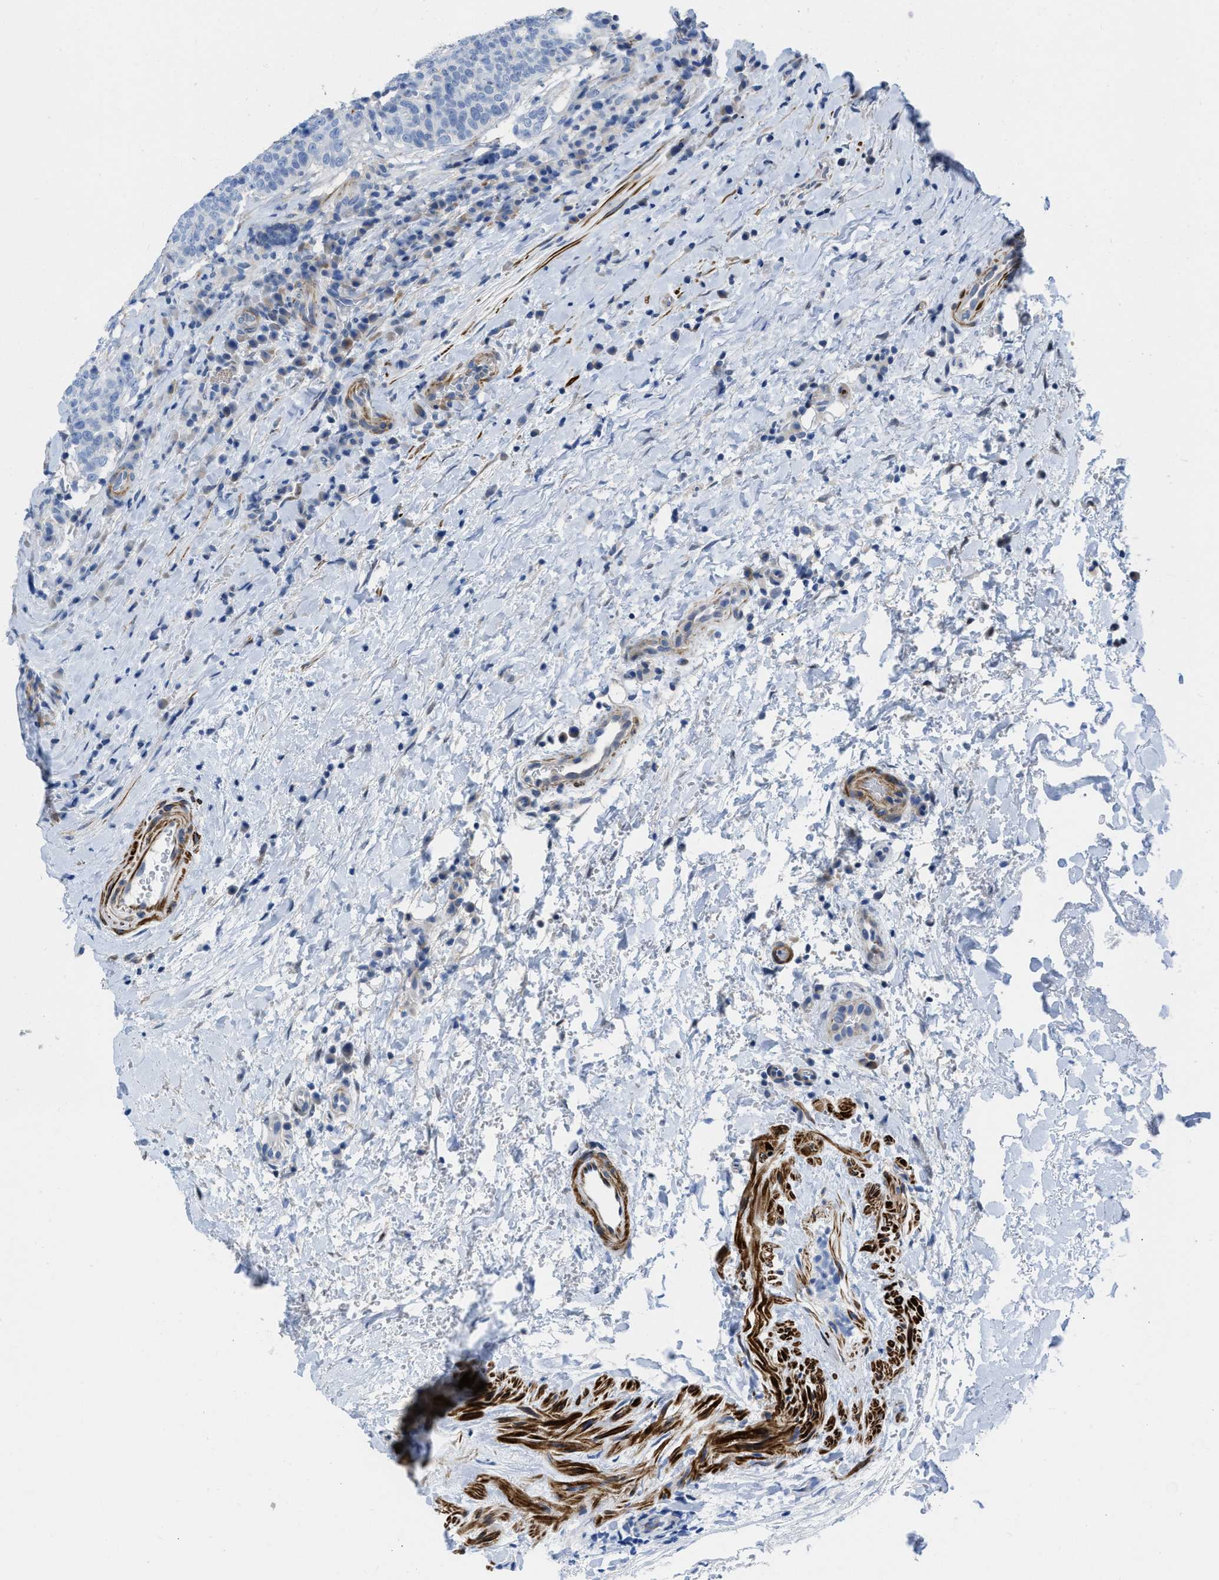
{"staining": {"intensity": "negative", "quantity": "none", "location": "none"}, "tissue": "head and neck cancer", "cell_type": "Tumor cells", "image_type": "cancer", "snomed": [{"axis": "morphology", "description": "Squamous cell carcinoma, NOS"}, {"axis": "morphology", "description": "Squamous cell carcinoma, metastatic, NOS"}, {"axis": "topography", "description": "Lymph node"}, {"axis": "topography", "description": "Head-Neck"}], "caption": "A high-resolution photomicrograph shows immunohistochemistry staining of head and neck squamous cell carcinoma, which shows no significant staining in tumor cells. The staining was performed using DAB to visualize the protein expression in brown, while the nuclei were stained in blue with hematoxylin (Magnification: 20x).", "gene": "PRMT2", "patient": {"sex": "male", "age": 62}}